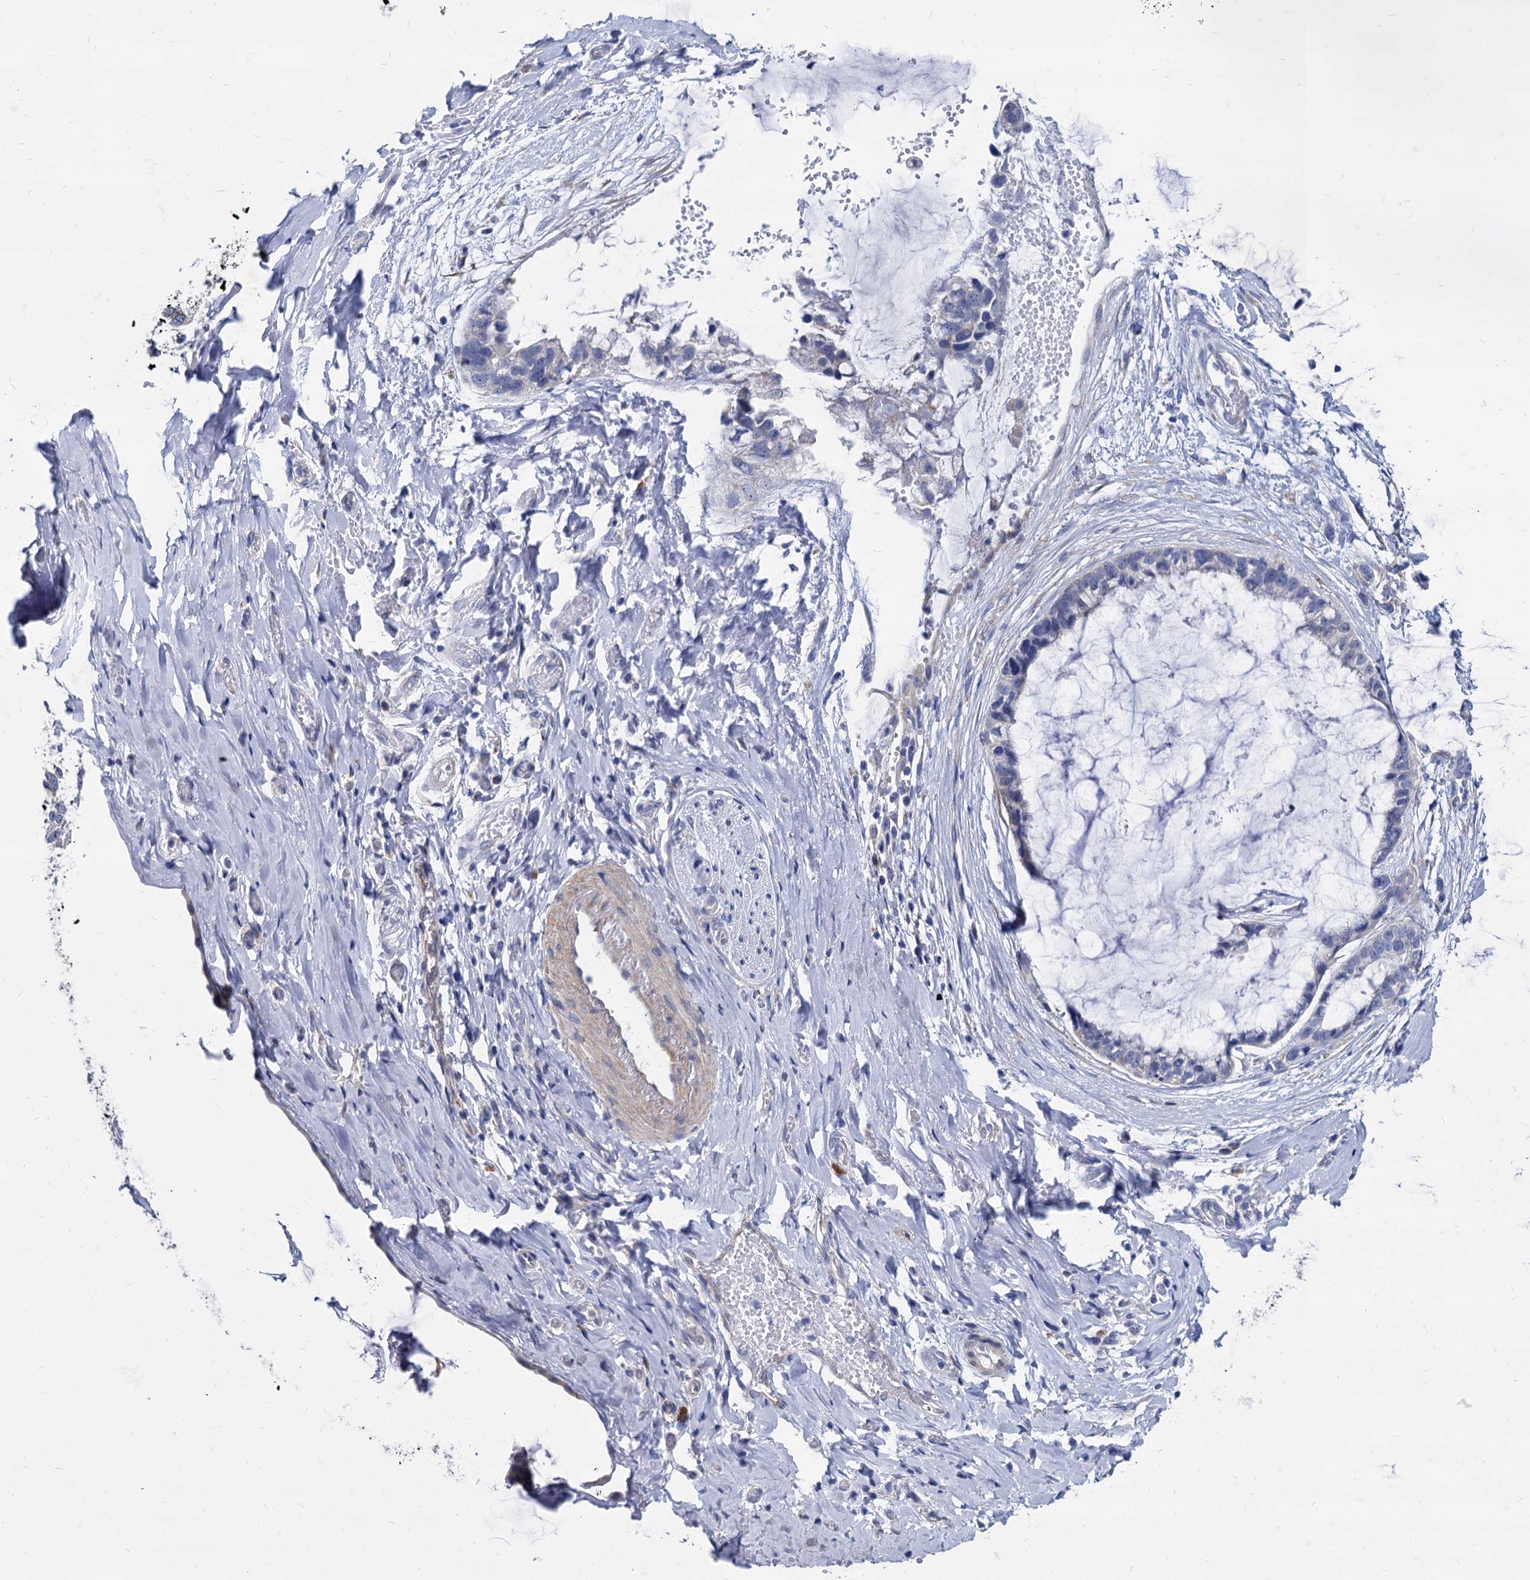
{"staining": {"intensity": "negative", "quantity": "none", "location": "none"}, "tissue": "ovarian cancer", "cell_type": "Tumor cells", "image_type": "cancer", "snomed": [{"axis": "morphology", "description": "Cystadenocarcinoma, mucinous, NOS"}, {"axis": "topography", "description": "Ovary"}], "caption": "DAB (3,3'-diaminobenzidine) immunohistochemical staining of ovarian mucinous cystadenocarcinoma displays no significant positivity in tumor cells.", "gene": "FOXR2", "patient": {"sex": "female", "age": 39}}